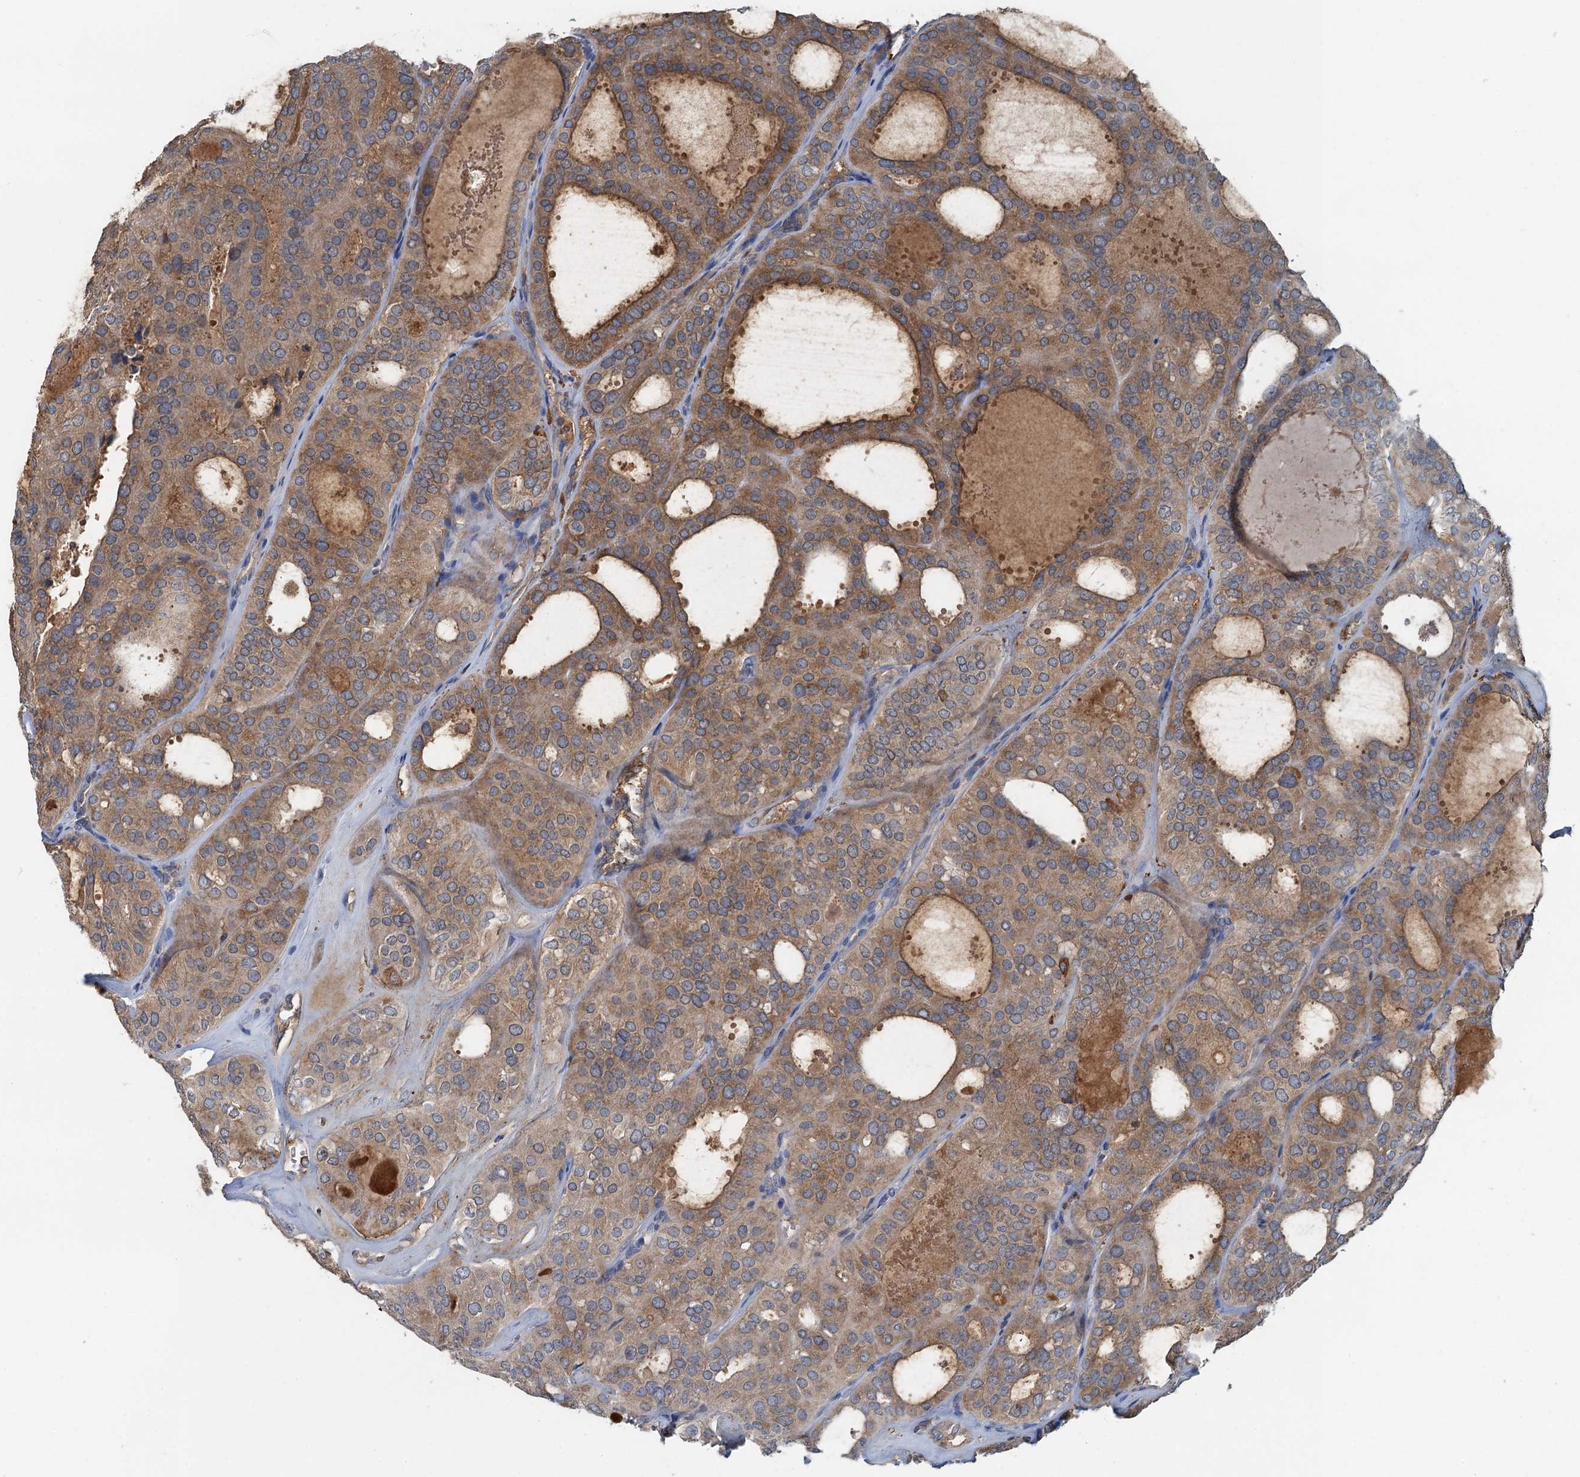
{"staining": {"intensity": "moderate", "quantity": ">75%", "location": "cytoplasmic/membranous"}, "tissue": "thyroid cancer", "cell_type": "Tumor cells", "image_type": "cancer", "snomed": [{"axis": "morphology", "description": "Follicular adenoma carcinoma, NOS"}, {"axis": "topography", "description": "Thyroid gland"}], "caption": "Protein staining shows moderate cytoplasmic/membranous staining in about >75% of tumor cells in thyroid cancer.", "gene": "LSM14B", "patient": {"sex": "male", "age": 75}}